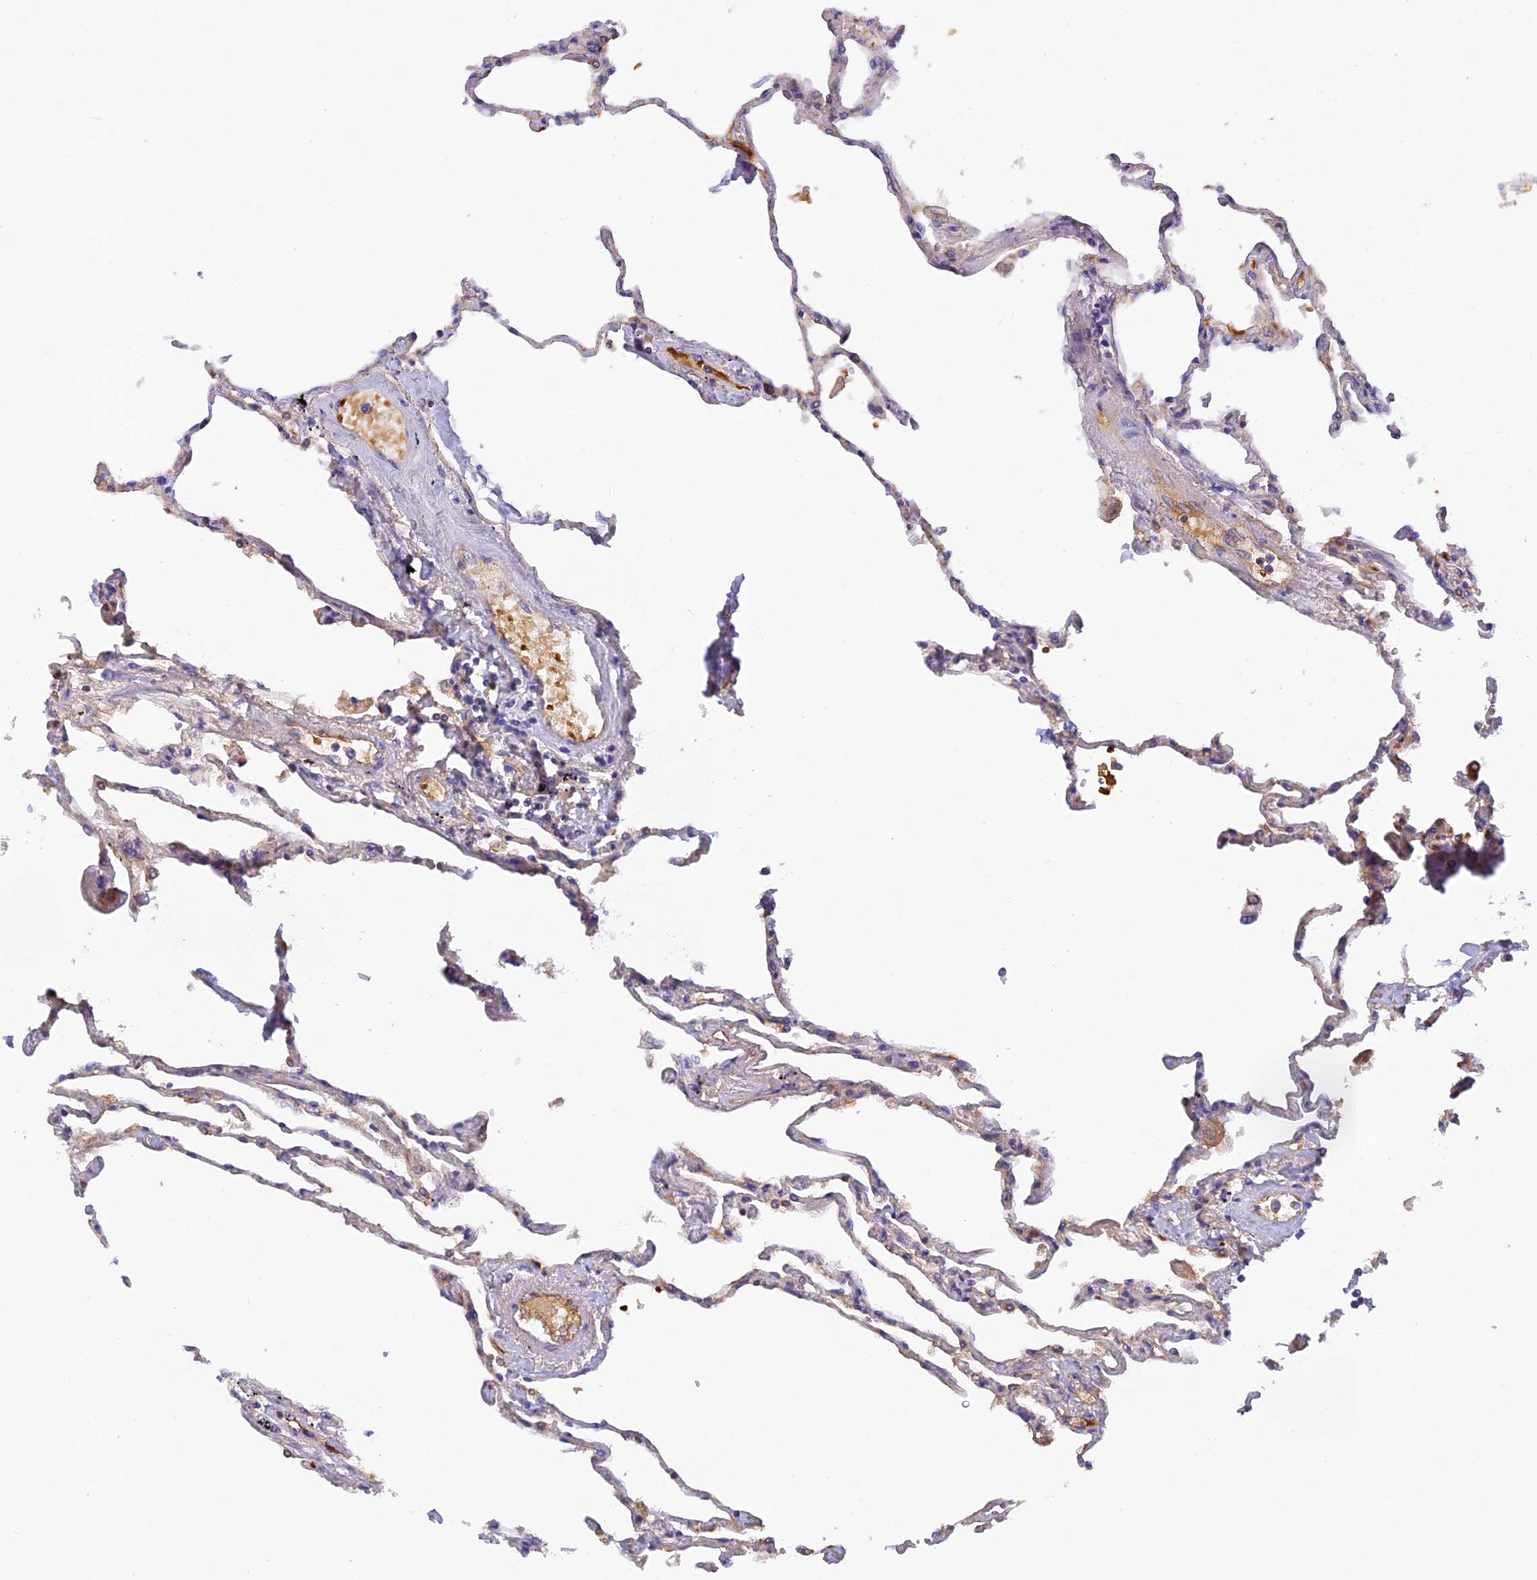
{"staining": {"intensity": "strong", "quantity": "<25%", "location": "cytoplasmic/membranous"}, "tissue": "lung", "cell_type": "Alveolar cells", "image_type": "normal", "snomed": [{"axis": "morphology", "description": "Normal tissue, NOS"}, {"axis": "topography", "description": "Lung"}], "caption": "The immunohistochemical stain labels strong cytoplasmic/membranous staining in alveolar cells of unremarkable lung.", "gene": "HDHD2", "patient": {"sex": "female", "age": 67}}